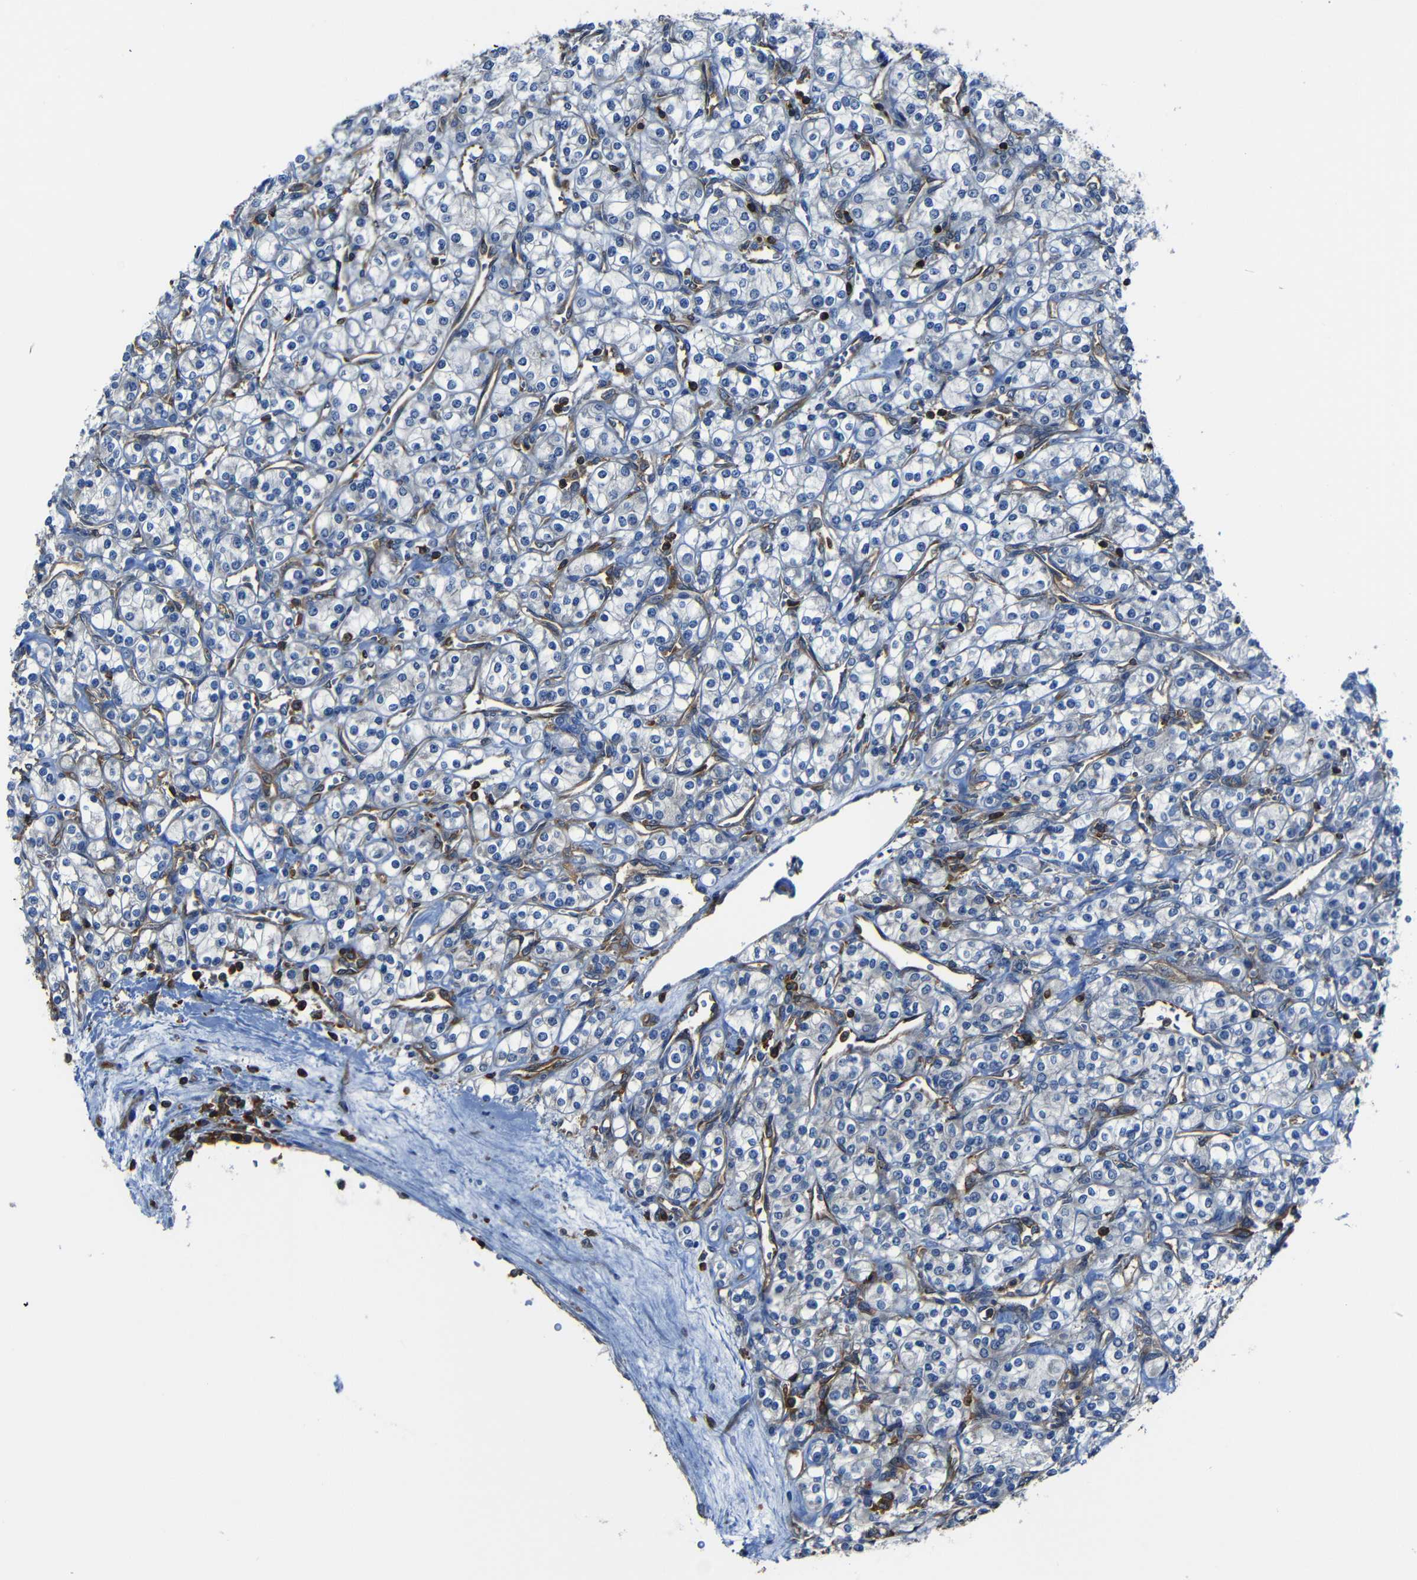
{"staining": {"intensity": "negative", "quantity": "none", "location": "none"}, "tissue": "renal cancer", "cell_type": "Tumor cells", "image_type": "cancer", "snomed": [{"axis": "morphology", "description": "Adenocarcinoma, NOS"}, {"axis": "topography", "description": "Kidney"}], "caption": "IHC histopathology image of human renal cancer (adenocarcinoma) stained for a protein (brown), which exhibits no staining in tumor cells. Nuclei are stained in blue.", "gene": "ARHGEF1", "patient": {"sex": "male", "age": 77}}